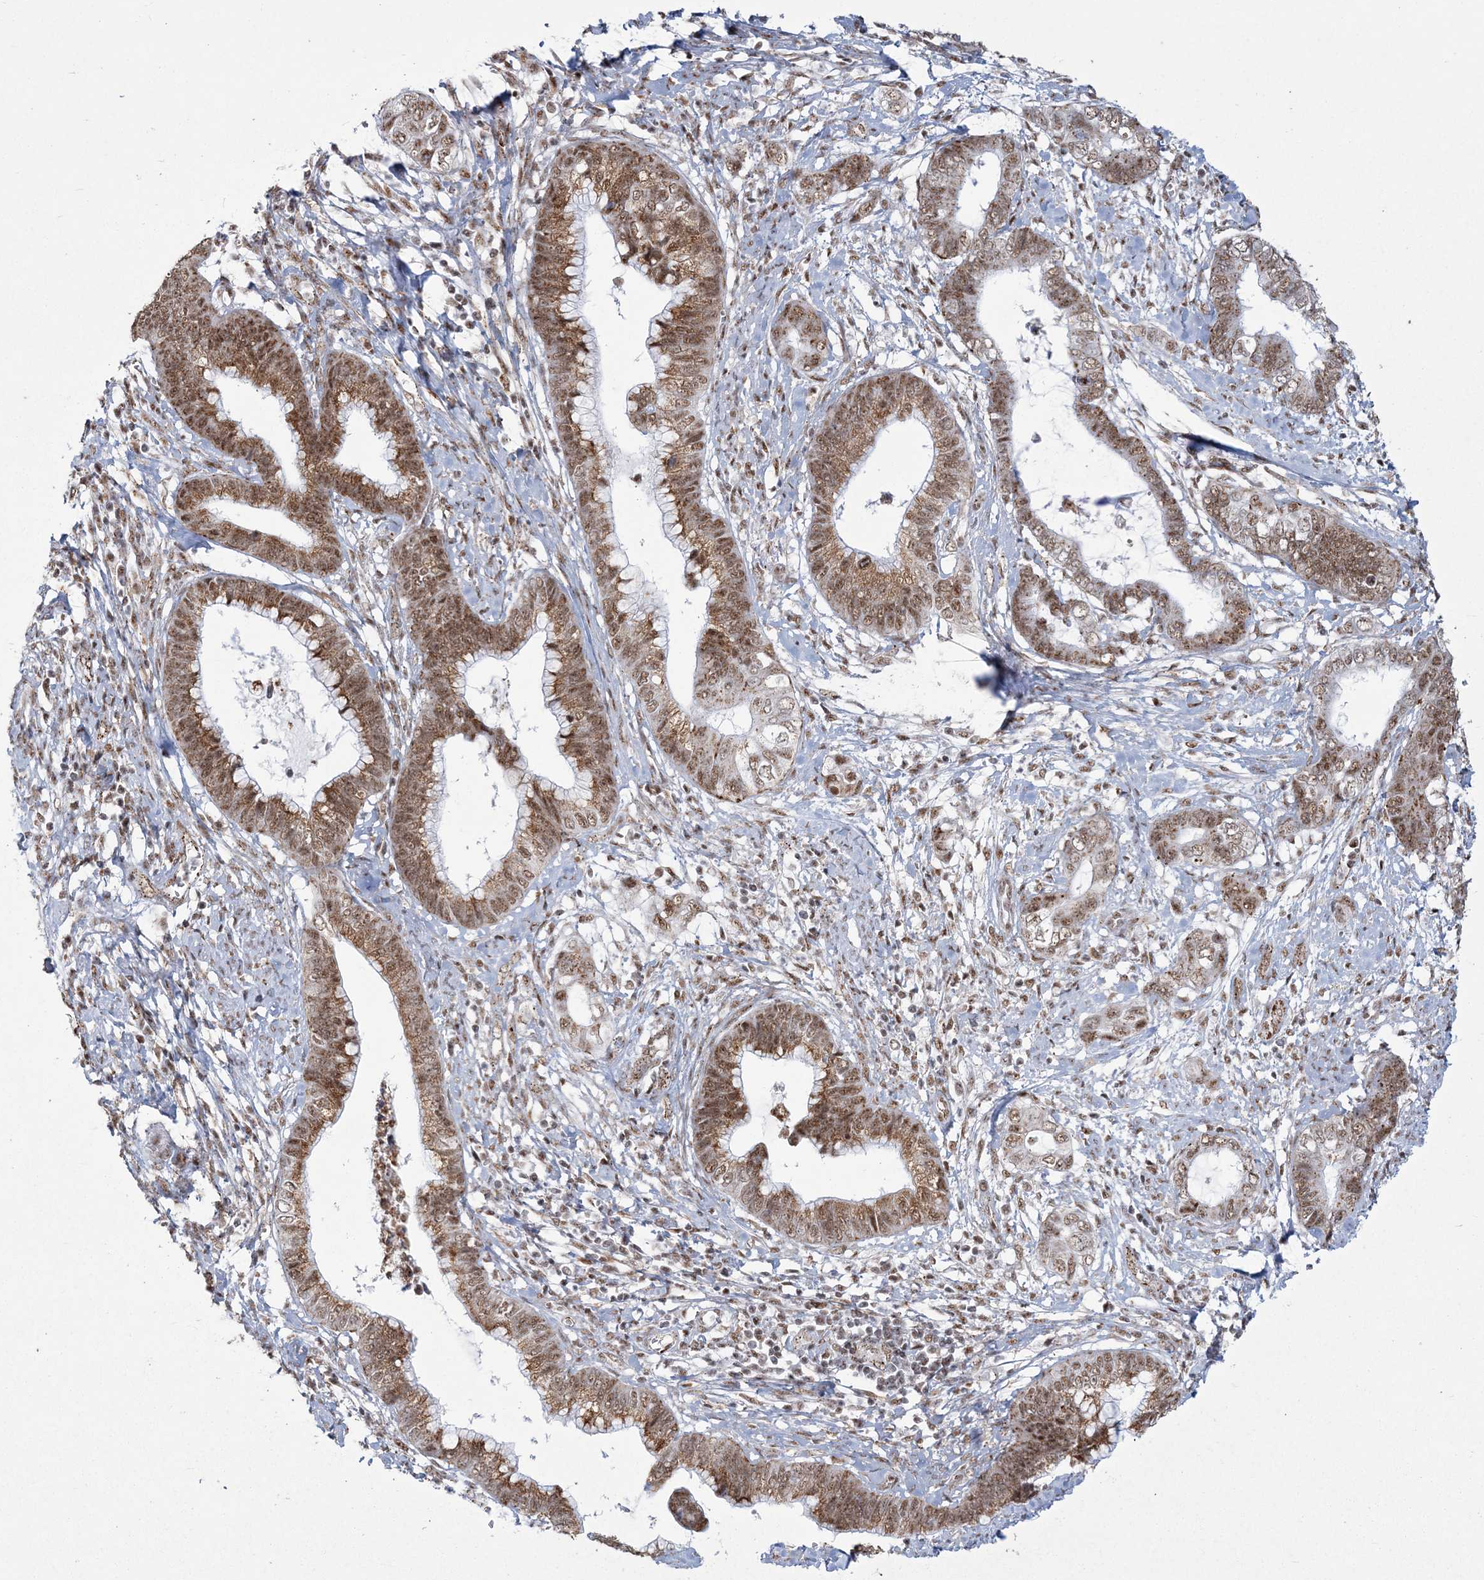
{"staining": {"intensity": "moderate", "quantity": ">75%", "location": "cytoplasmic/membranous,nuclear"}, "tissue": "cervical cancer", "cell_type": "Tumor cells", "image_type": "cancer", "snomed": [{"axis": "morphology", "description": "Adenocarcinoma, NOS"}, {"axis": "topography", "description": "Cervix"}], "caption": "Approximately >75% of tumor cells in human cervical cancer (adenocarcinoma) demonstrate moderate cytoplasmic/membranous and nuclear protein expression as visualized by brown immunohistochemical staining.", "gene": "RBM17", "patient": {"sex": "female", "age": 44}}